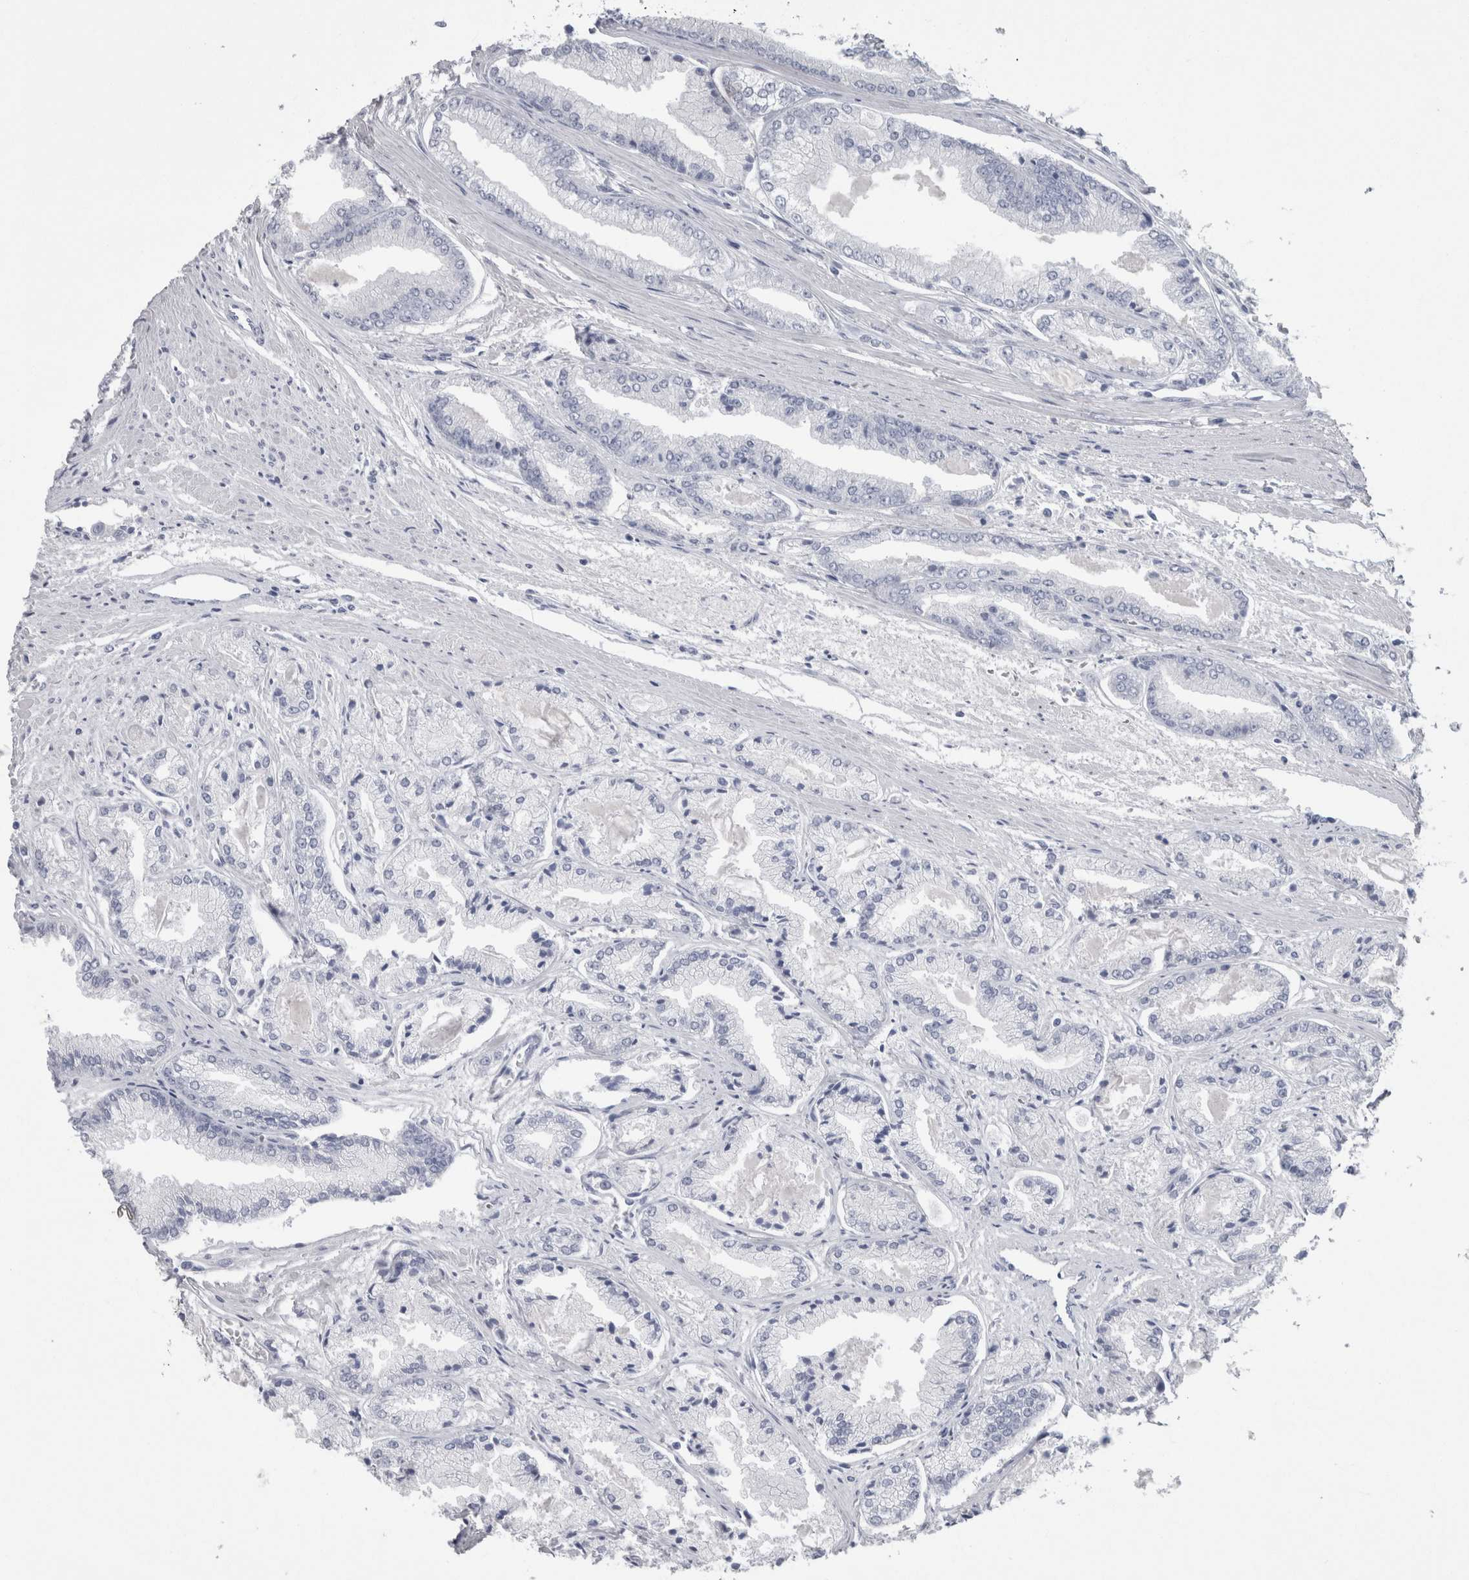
{"staining": {"intensity": "negative", "quantity": "none", "location": "none"}, "tissue": "prostate cancer", "cell_type": "Tumor cells", "image_type": "cancer", "snomed": [{"axis": "morphology", "description": "Adenocarcinoma, Low grade"}, {"axis": "topography", "description": "Prostate"}], "caption": "A high-resolution histopathology image shows immunohistochemistry (IHC) staining of prostate adenocarcinoma (low-grade), which shows no significant positivity in tumor cells.", "gene": "CA8", "patient": {"sex": "male", "age": 52}}